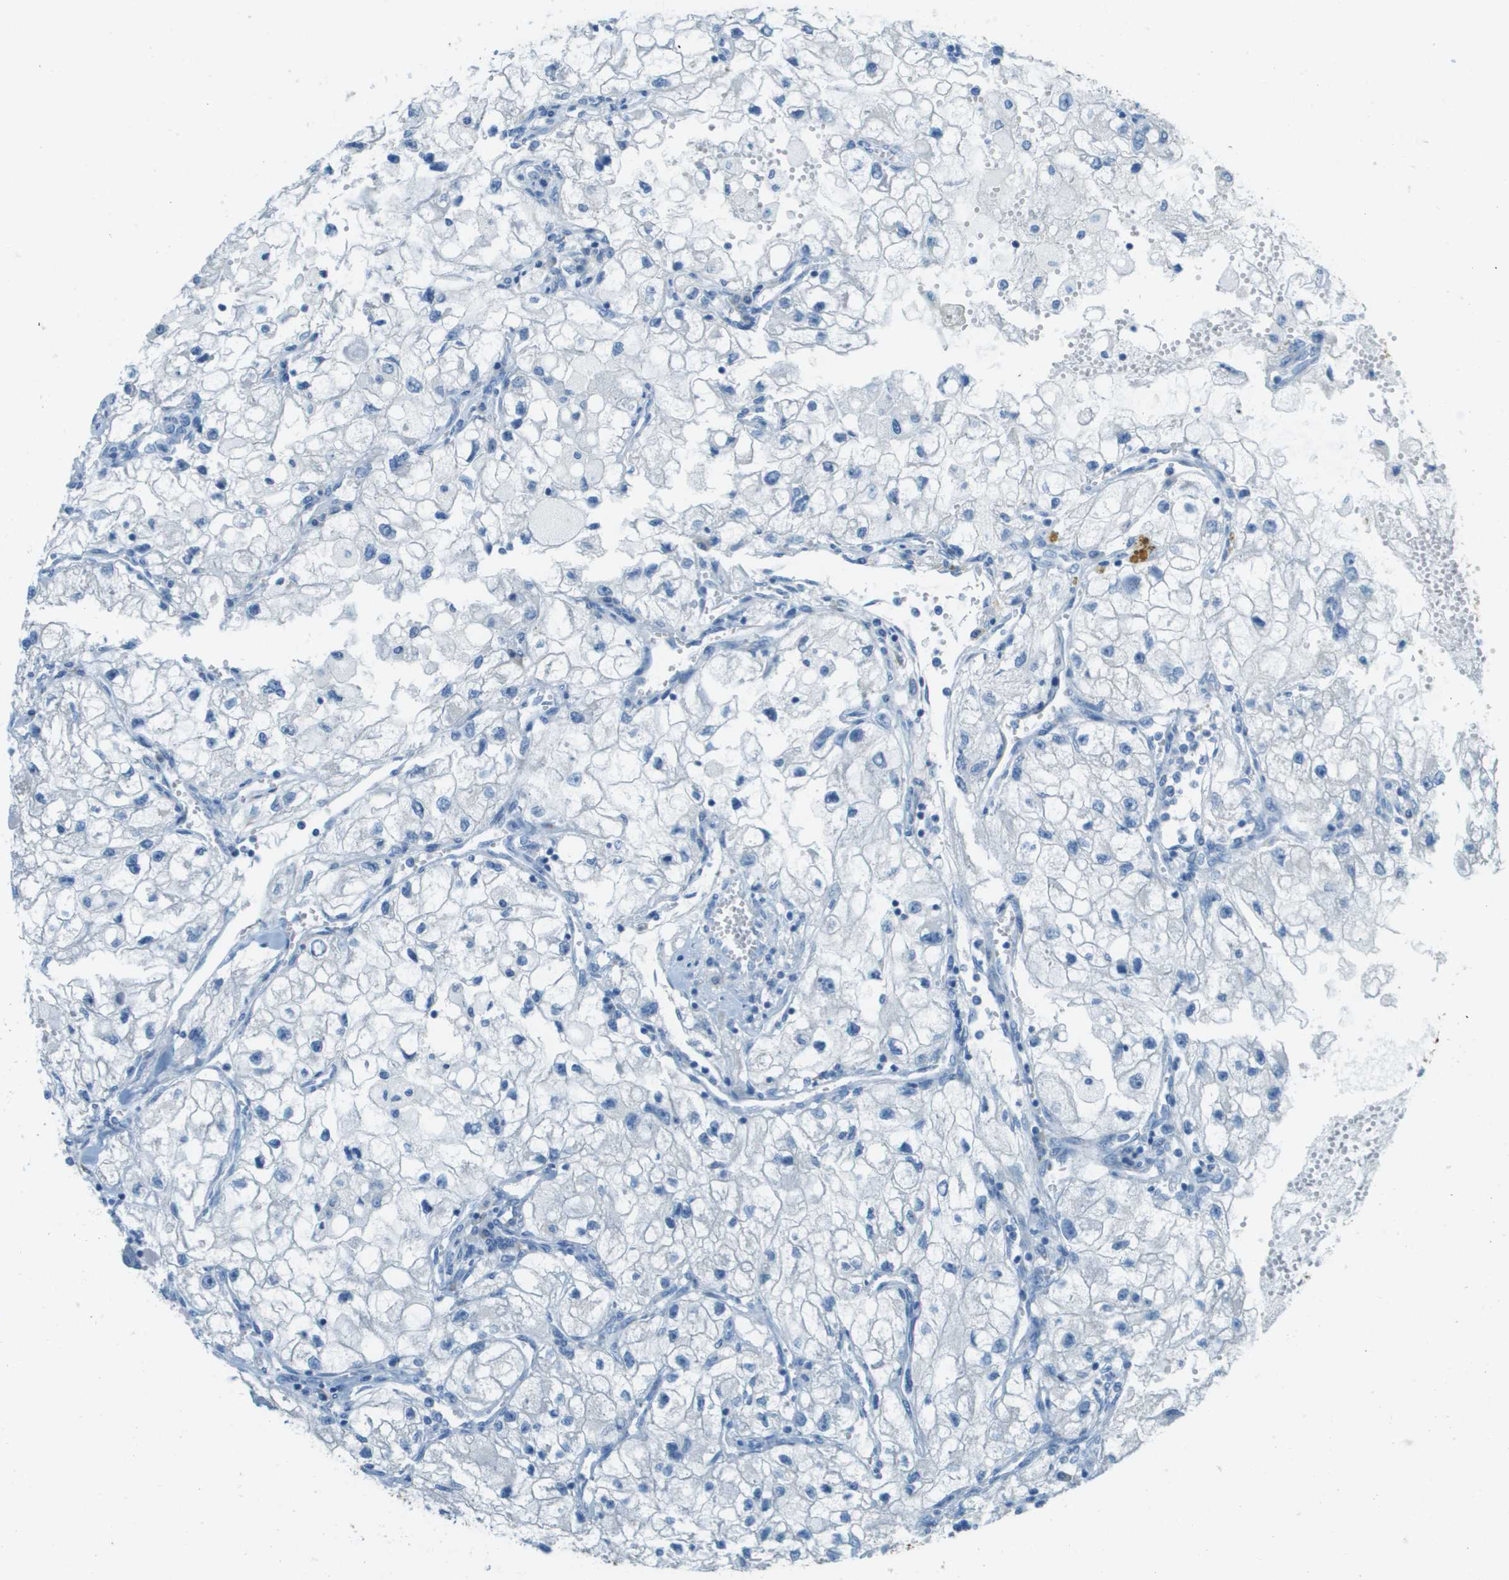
{"staining": {"intensity": "negative", "quantity": "none", "location": "none"}, "tissue": "renal cancer", "cell_type": "Tumor cells", "image_type": "cancer", "snomed": [{"axis": "morphology", "description": "Adenocarcinoma, NOS"}, {"axis": "topography", "description": "Kidney"}], "caption": "Immunohistochemistry (IHC) of renal cancer exhibits no staining in tumor cells.", "gene": "DCN", "patient": {"sex": "female", "age": 70}}